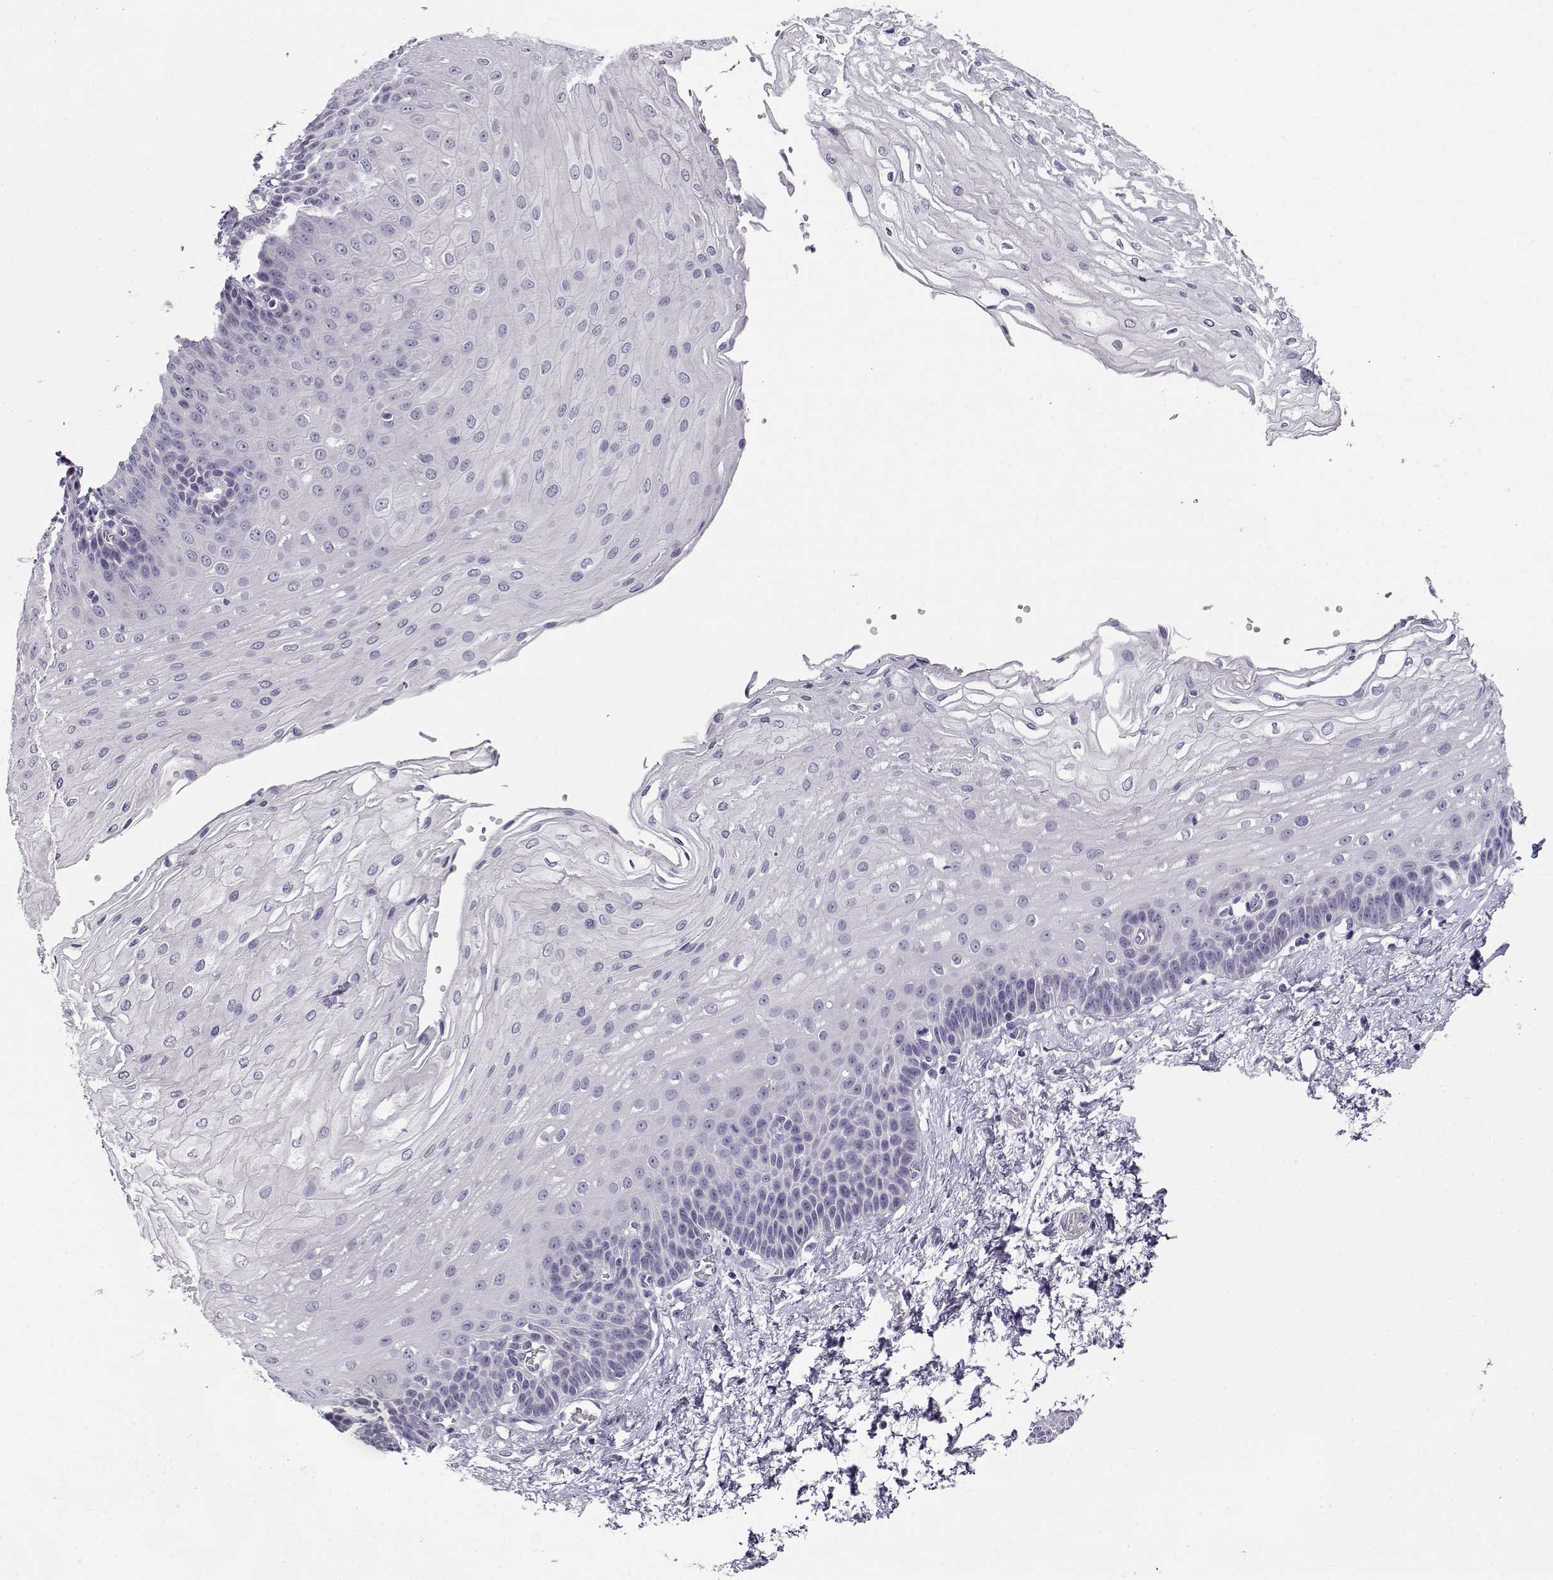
{"staining": {"intensity": "negative", "quantity": "none", "location": "none"}, "tissue": "esophagus", "cell_type": "Squamous epithelial cells", "image_type": "normal", "snomed": [{"axis": "morphology", "description": "Normal tissue, NOS"}, {"axis": "topography", "description": "Esophagus"}], "caption": "Immunohistochemistry (IHC) photomicrograph of benign human esophagus stained for a protein (brown), which displays no positivity in squamous epithelial cells. (DAB (3,3'-diaminobenzidine) IHC, high magnification).", "gene": "CABS1", "patient": {"sex": "female", "age": 62}}